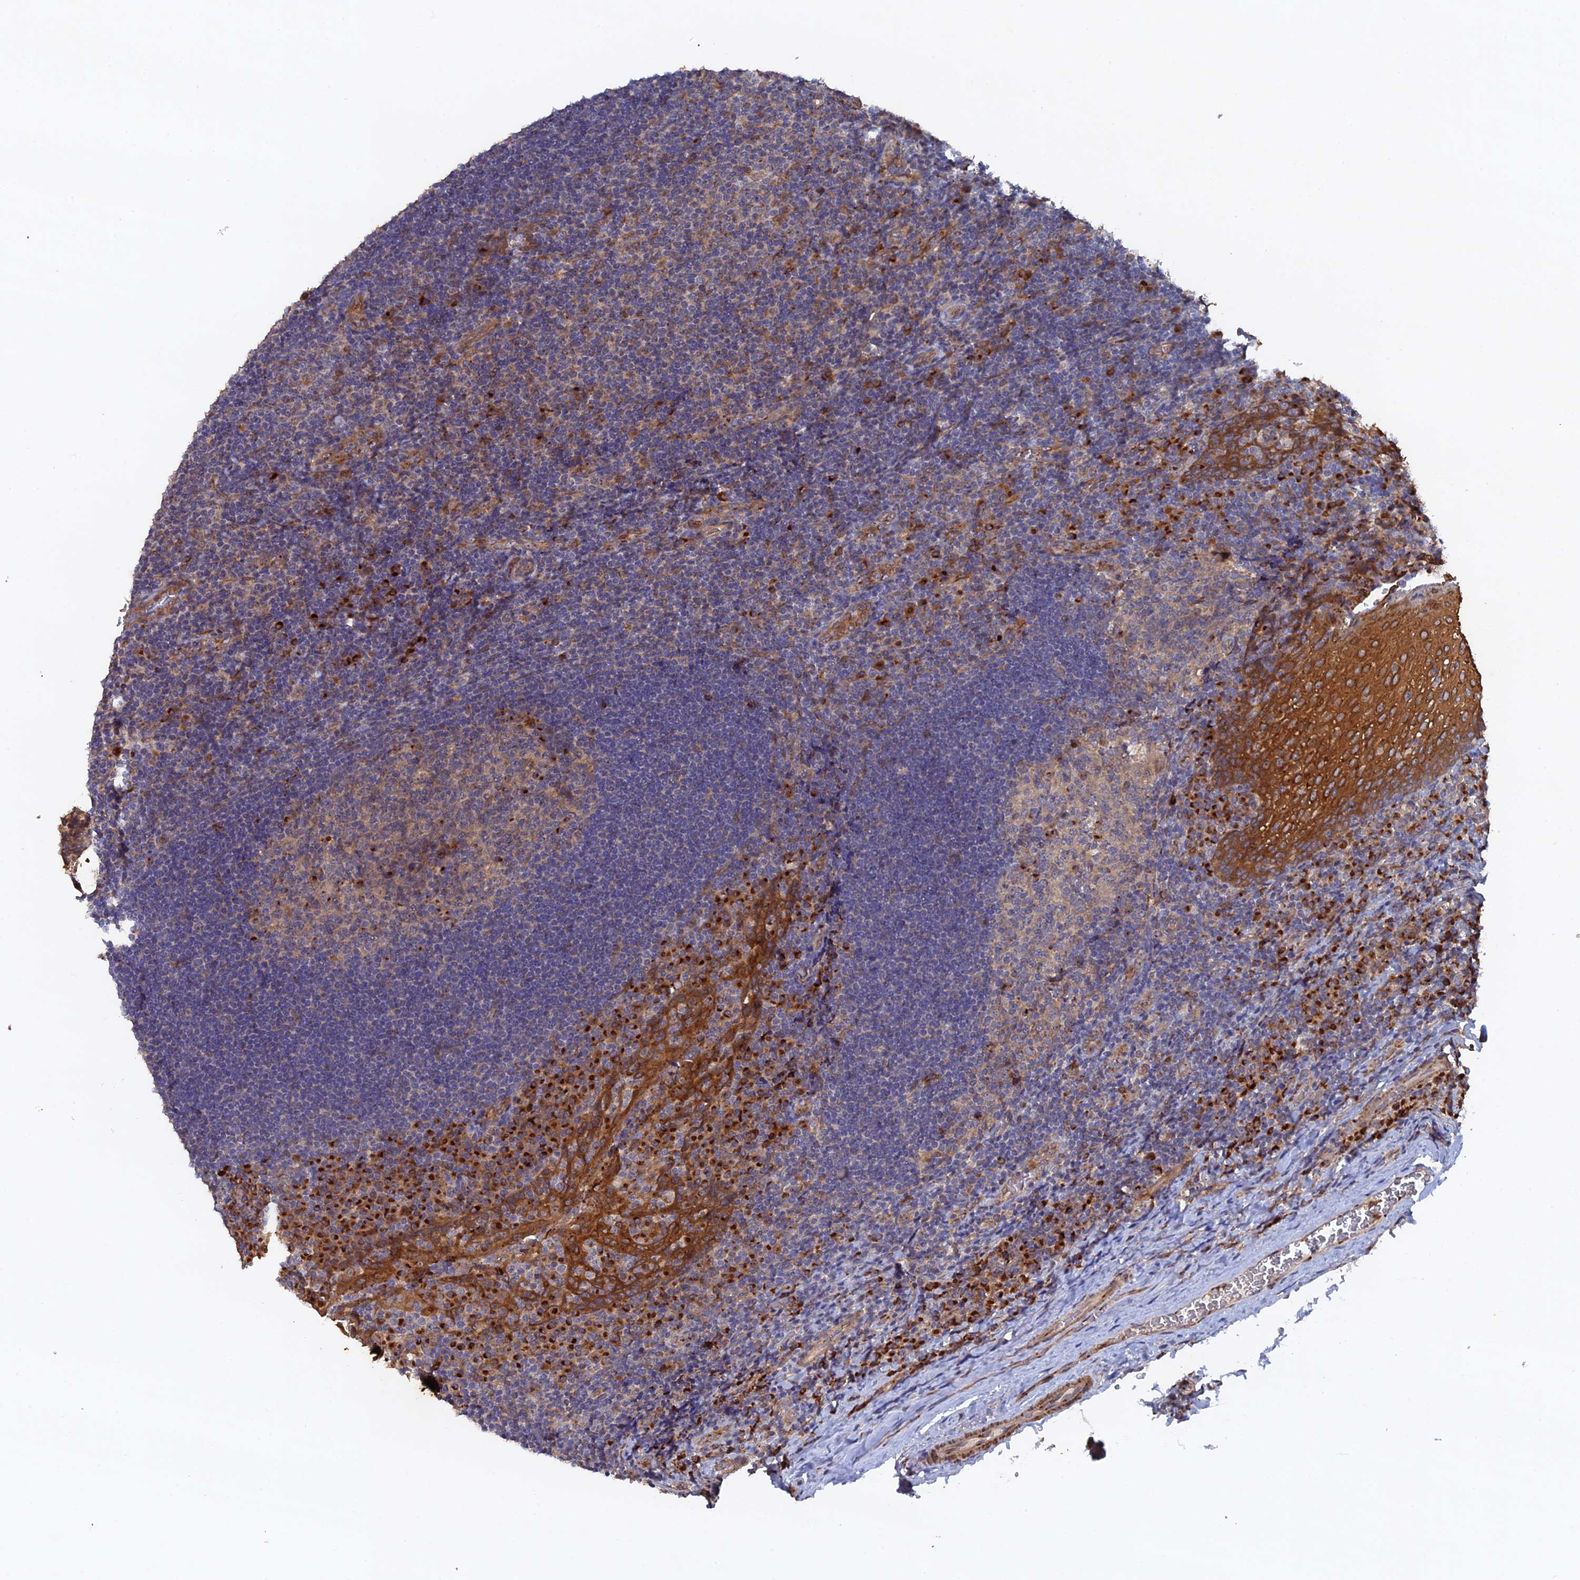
{"staining": {"intensity": "weak", "quantity": "25%-75%", "location": "cytoplasmic/membranous"}, "tissue": "tonsil", "cell_type": "Germinal center cells", "image_type": "normal", "snomed": [{"axis": "morphology", "description": "Normal tissue, NOS"}, {"axis": "topography", "description": "Tonsil"}], "caption": "Tonsil stained with DAB IHC reveals low levels of weak cytoplasmic/membranous expression in about 25%-75% of germinal center cells.", "gene": "VPS37C", "patient": {"sex": "male", "age": 17}}